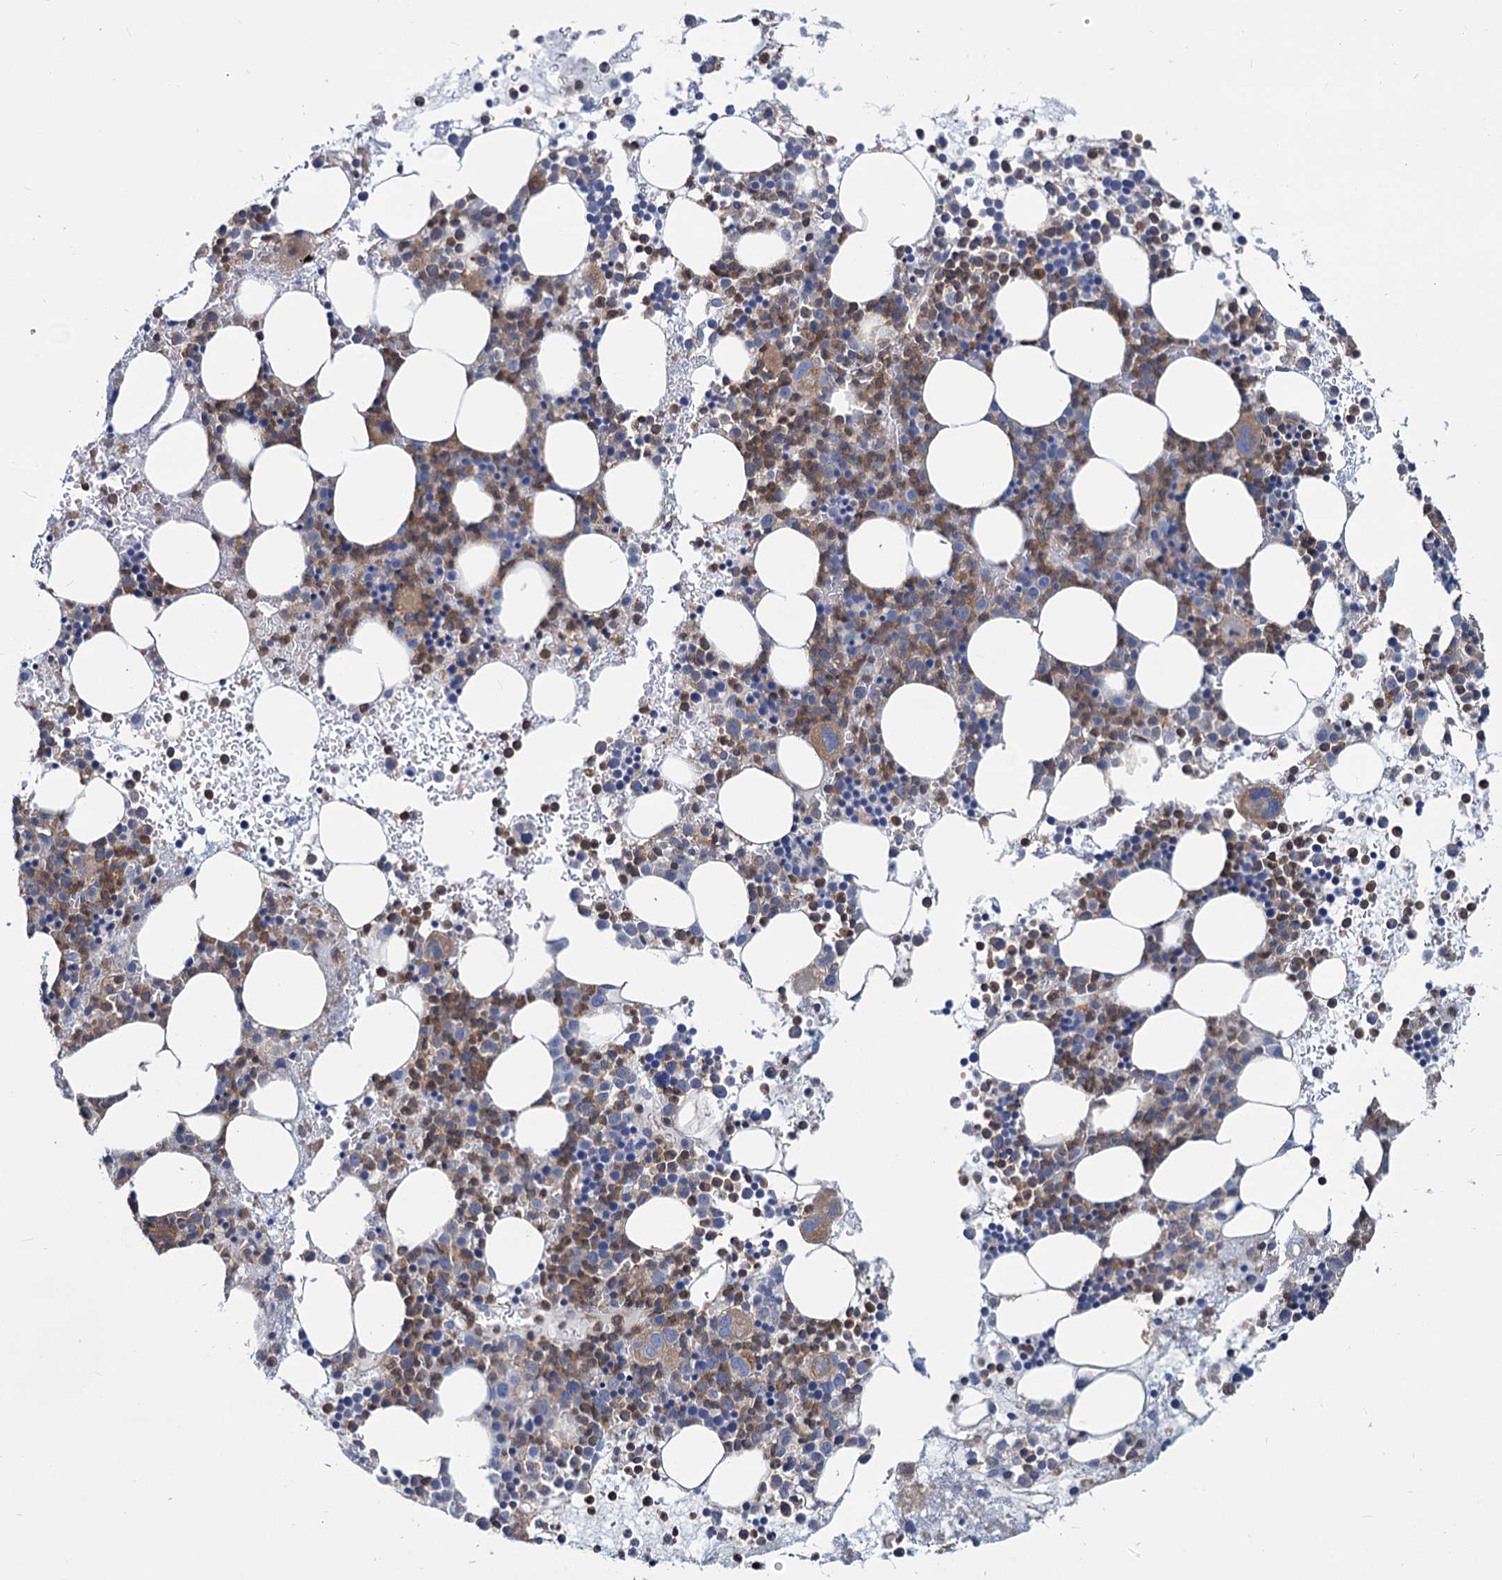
{"staining": {"intensity": "moderate", "quantity": "25%-75%", "location": "cytoplasmic/membranous"}, "tissue": "bone marrow", "cell_type": "Hematopoietic cells", "image_type": "normal", "snomed": [{"axis": "morphology", "description": "Normal tissue, NOS"}, {"axis": "topography", "description": "Bone marrow"}], "caption": "Protein analysis of normal bone marrow shows moderate cytoplasmic/membranous positivity in approximately 25%-75% of hematopoietic cells.", "gene": "LRCH4", "patient": {"sex": "female", "age": 76}}